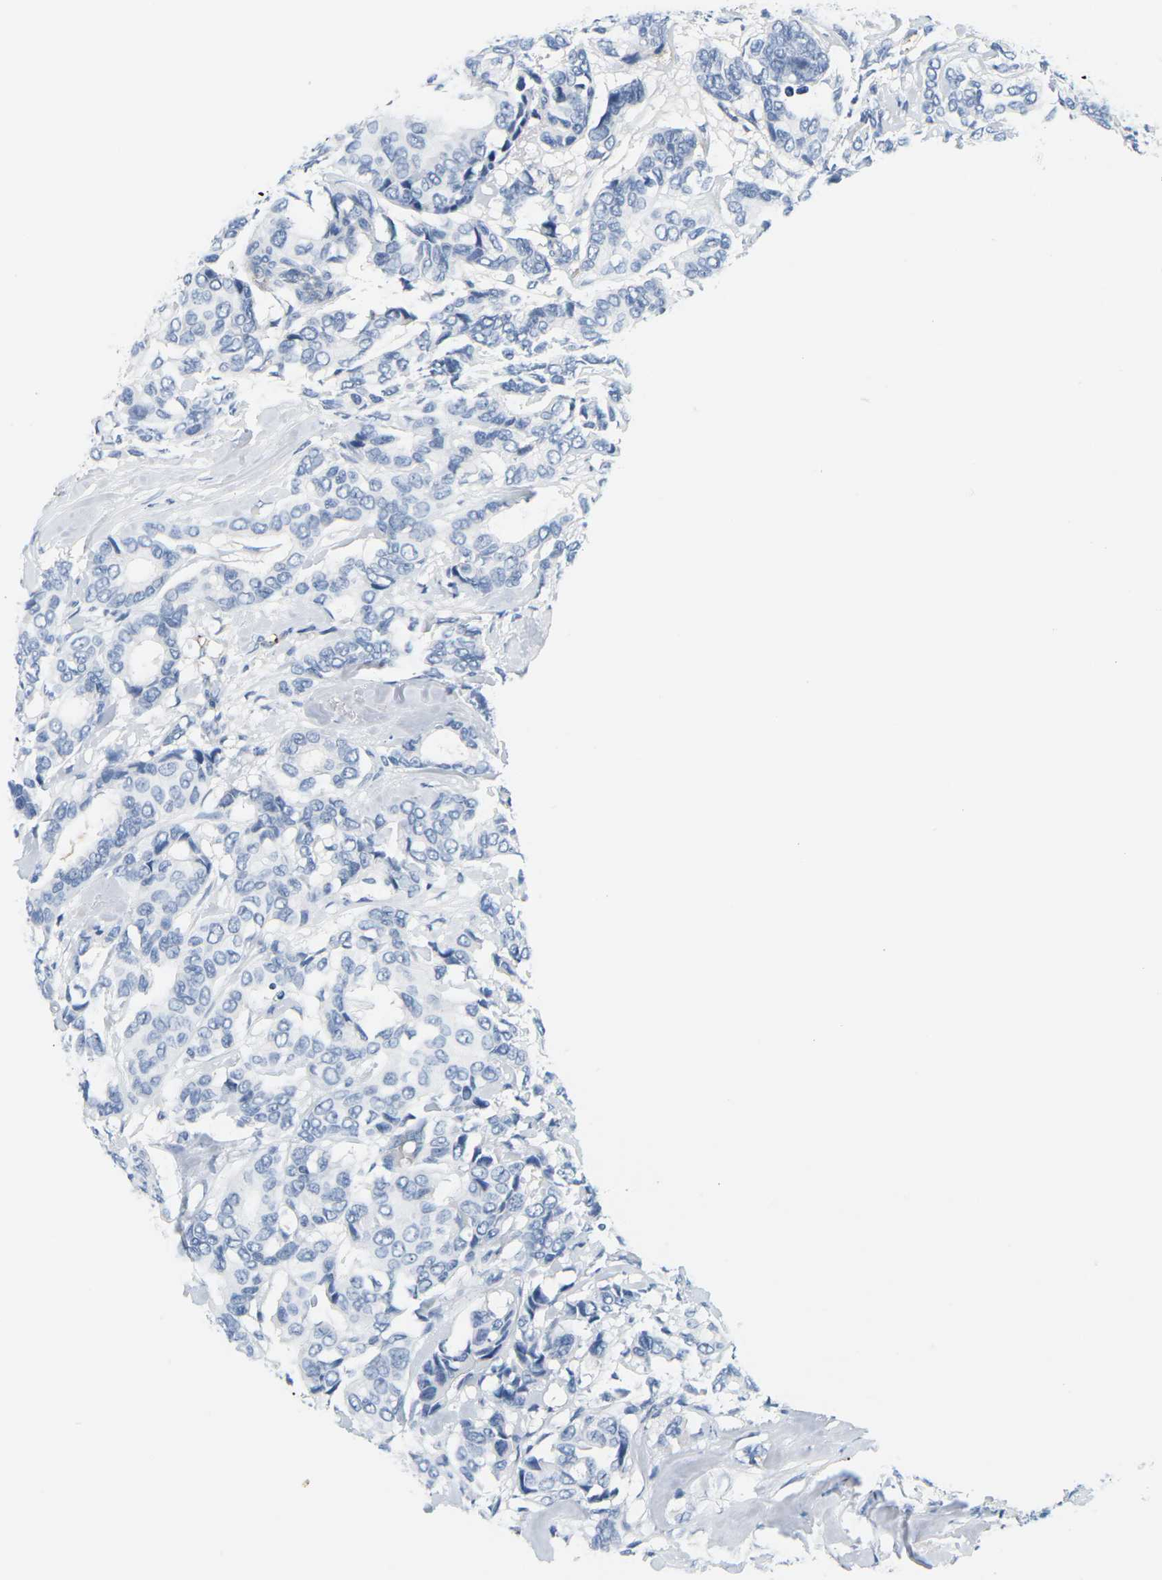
{"staining": {"intensity": "negative", "quantity": "none", "location": "none"}, "tissue": "breast cancer", "cell_type": "Tumor cells", "image_type": "cancer", "snomed": [{"axis": "morphology", "description": "Duct carcinoma"}, {"axis": "topography", "description": "Breast"}], "caption": "Immunohistochemistry image of neoplastic tissue: human breast cancer (infiltrating ductal carcinoma) stained with DAB (3,3'-diaminobenzidine) exhibits no significant protein positivity in tumor cells. Brightfield microscopy of immunohistochemistry (IHC) stained with DAB (3,3'-diaminobenzidine) (brown) and hematoxylin (blue), captured at high magnification.", "gene": "APOB", "patient": {"sex": "female", "age": 87}}